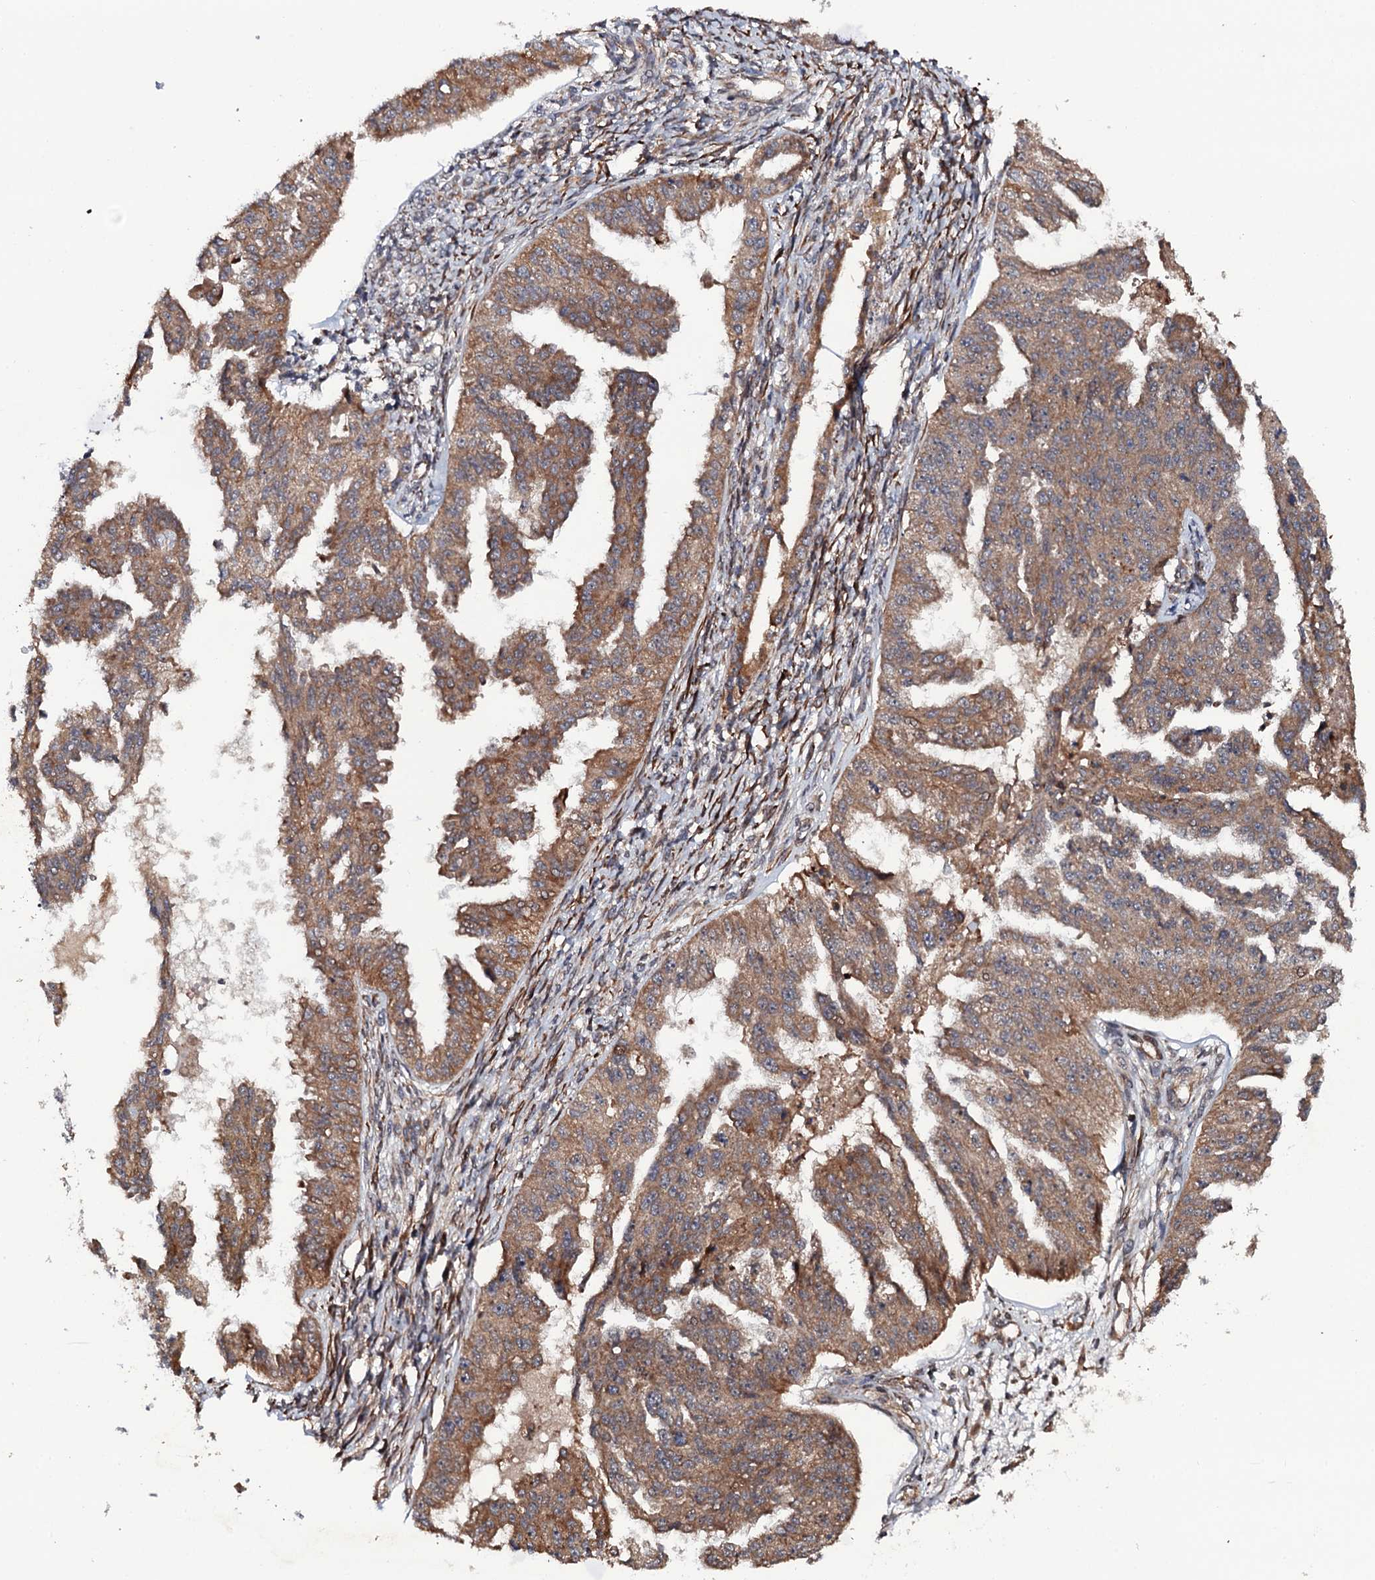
{"staining": {"intensity": "moderate", "quantity": ">75%", "location": "cytoplasmic/membranous"}, "tissue": "ovarian cancer", "cell_type": "Tumor cells", "image_type": "cancer", "snomed": [{"axis": "morphology", "description": "Cystadenocarcinoma, serous, NOS"}, {"axis": "topography", "description": "Ovary"}], "caption": "There is medium levels of moderate cytoplasmic/membranous expression in tumor cells of ovarian cancer, as demonstrated by immunohistochemical staining (brown color).", "gene": "FSIP1", "patient": {"sex": "female", "age": 58}}